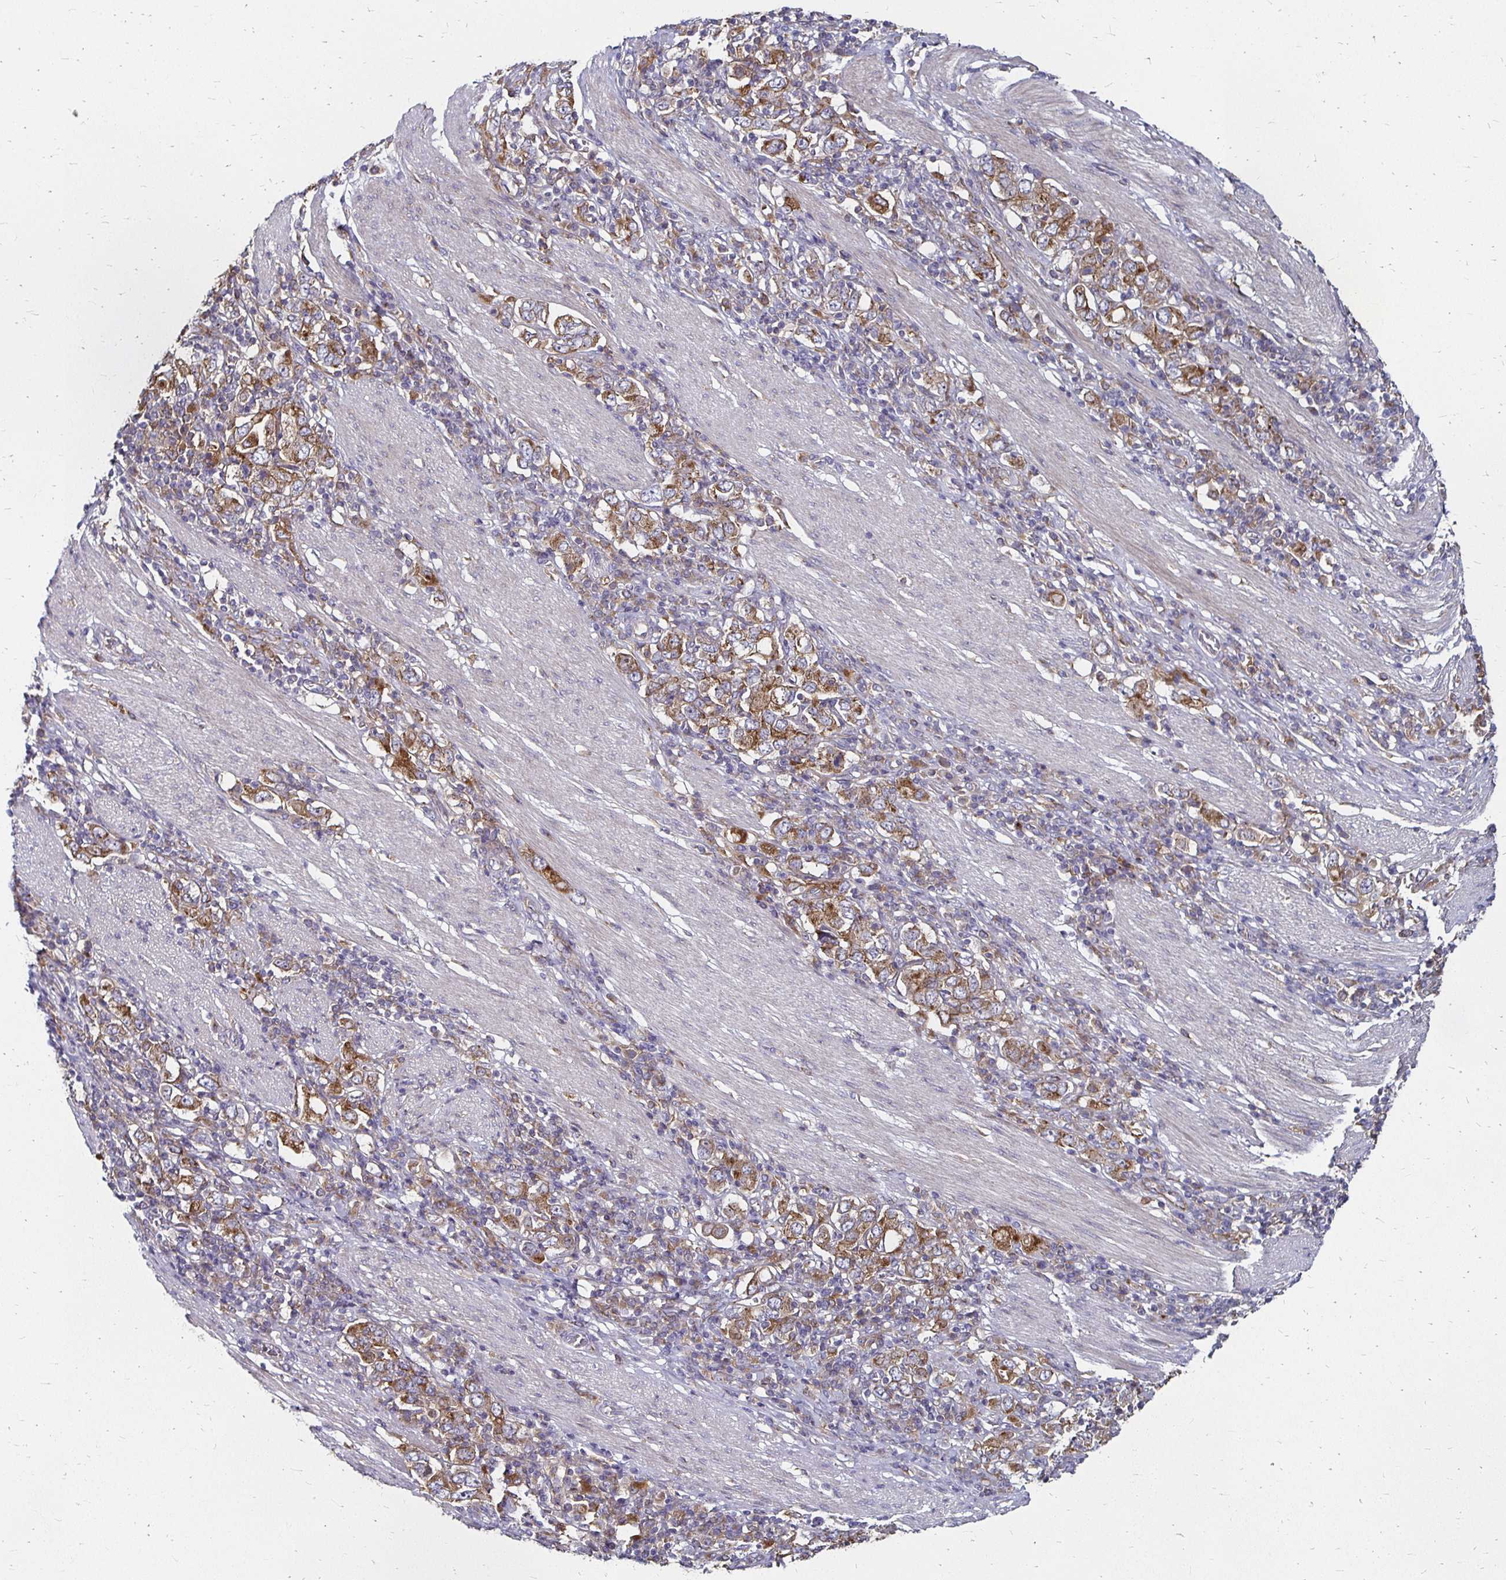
{"staining": {"intensity": "moderate", "quantity": "25%-75%", "location": "cytoplasmic/membranous"}, "tissue": "stomach cancer", "cell_type": "Tumor cells", "image_type": "cancer", "snomed": [{"axis": "morphology", "description": "Adenocarcinoma, NOS"}, {"axis": "topography", "description": "Stomach, upper"}, {"axis": "topography", "description": "Stomach"}], "caption": "The immunohistochemical stain shows moderate cytoplasmic/membranous expression in tumor cells of stomach cancer tissue. The protein of interest is shown in brown color, while the nuclei are stained blue.", "gene": "NCSTN", "patient": {"sex": "male", "age": 62}}